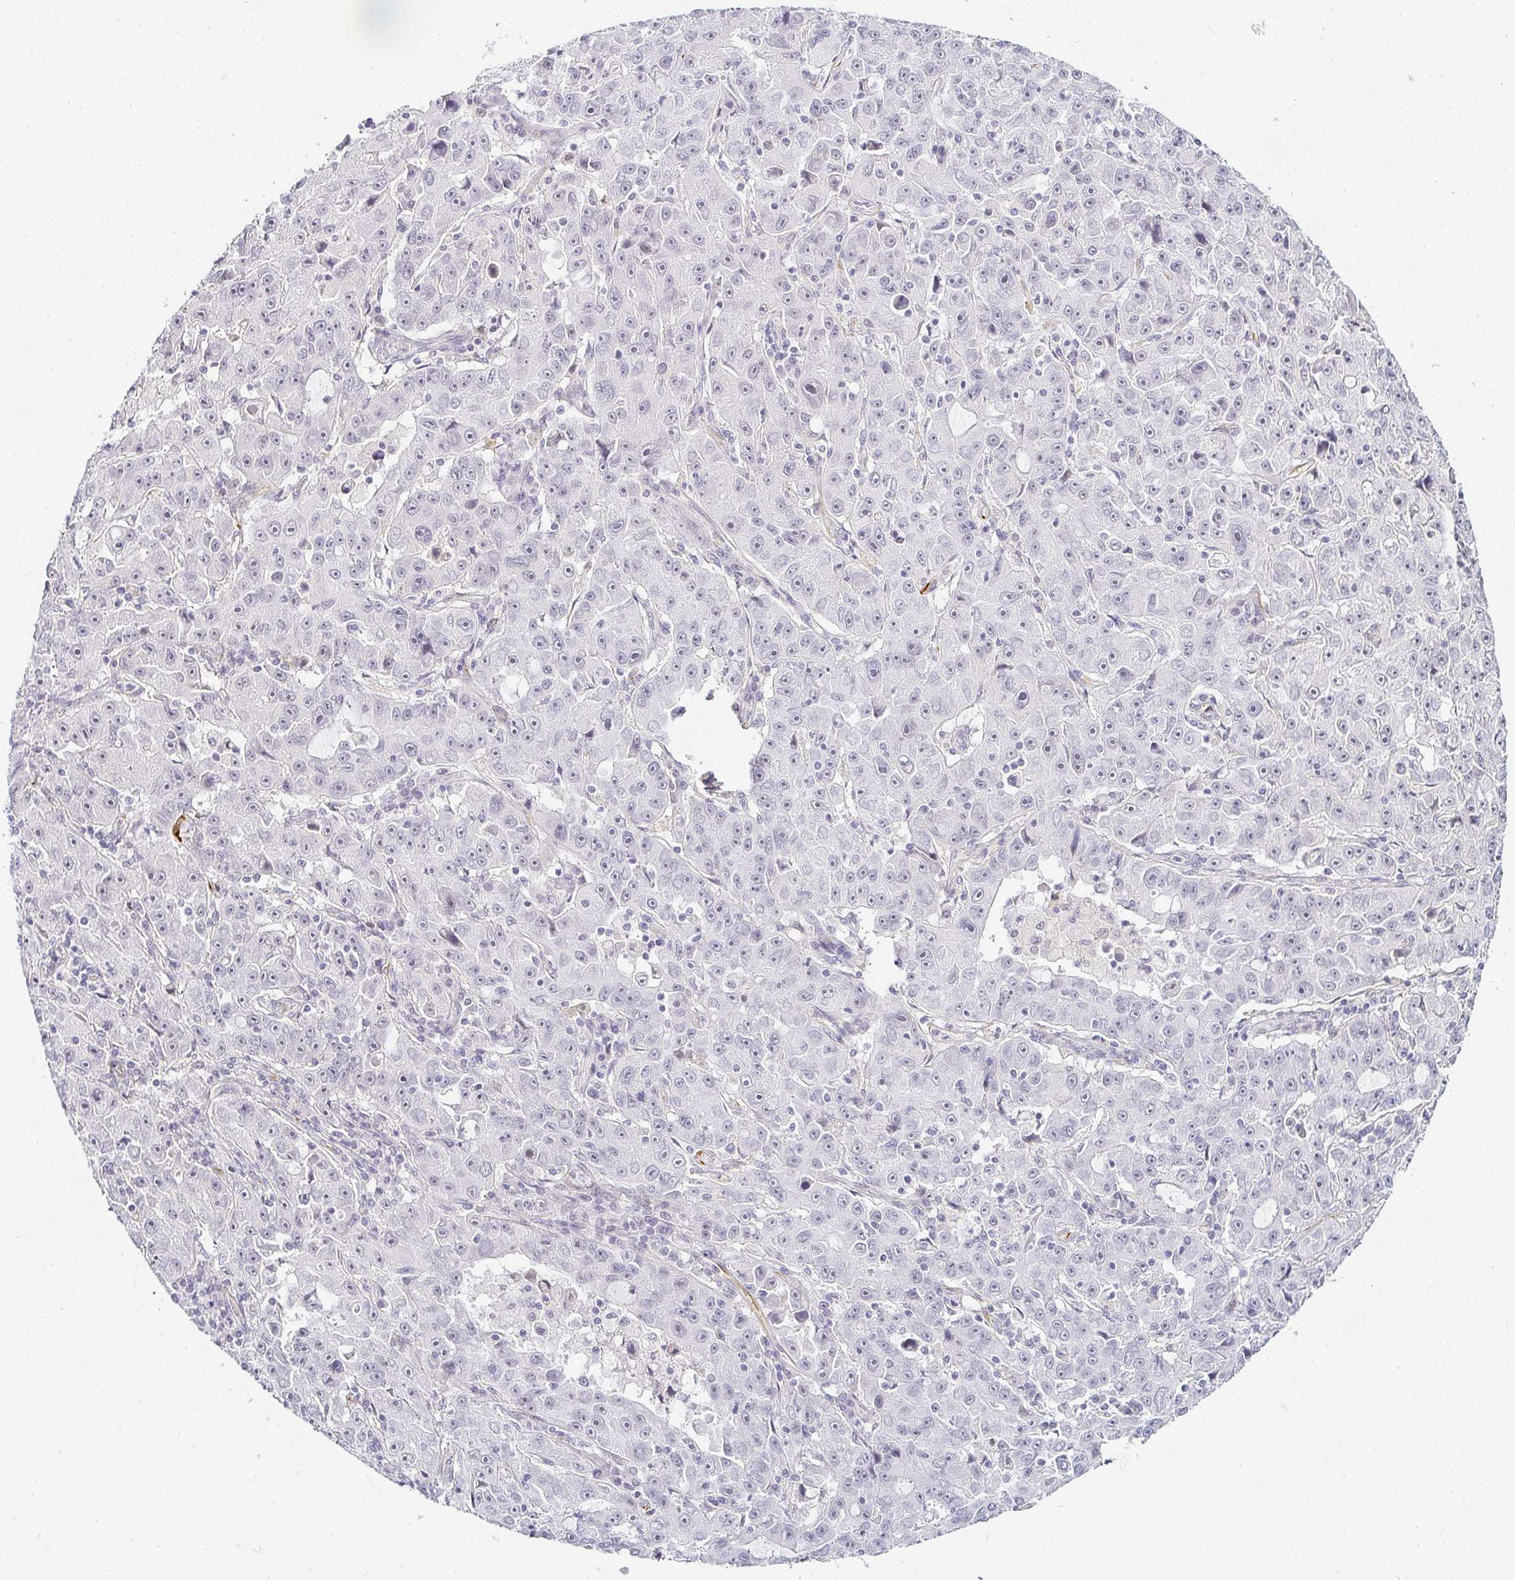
{"staining": {"intensity": "negative", "quantity": "none", "location": "none"}, "tissue": "lung cancer", "cell_type": "Tumor cells", "image_type": "cancer", "snomed": [{"axis": "morphology", "description": "Normal morphology"}, {"axis": "morphology", "description": "Adenocarcinoma, NOS"}, {"axis": "topography", "description": "Lymph node"}, {"axis": "topography", "description": "Lung"}], "caption": "DAB (3,3'-diaminobenzidine) immunohistochemical staining of adenocarcinoma (lung) displays no significant positivity in tumor cells.", "gene": "ACAN", "patient": {"sex": "female", "age": 57}}